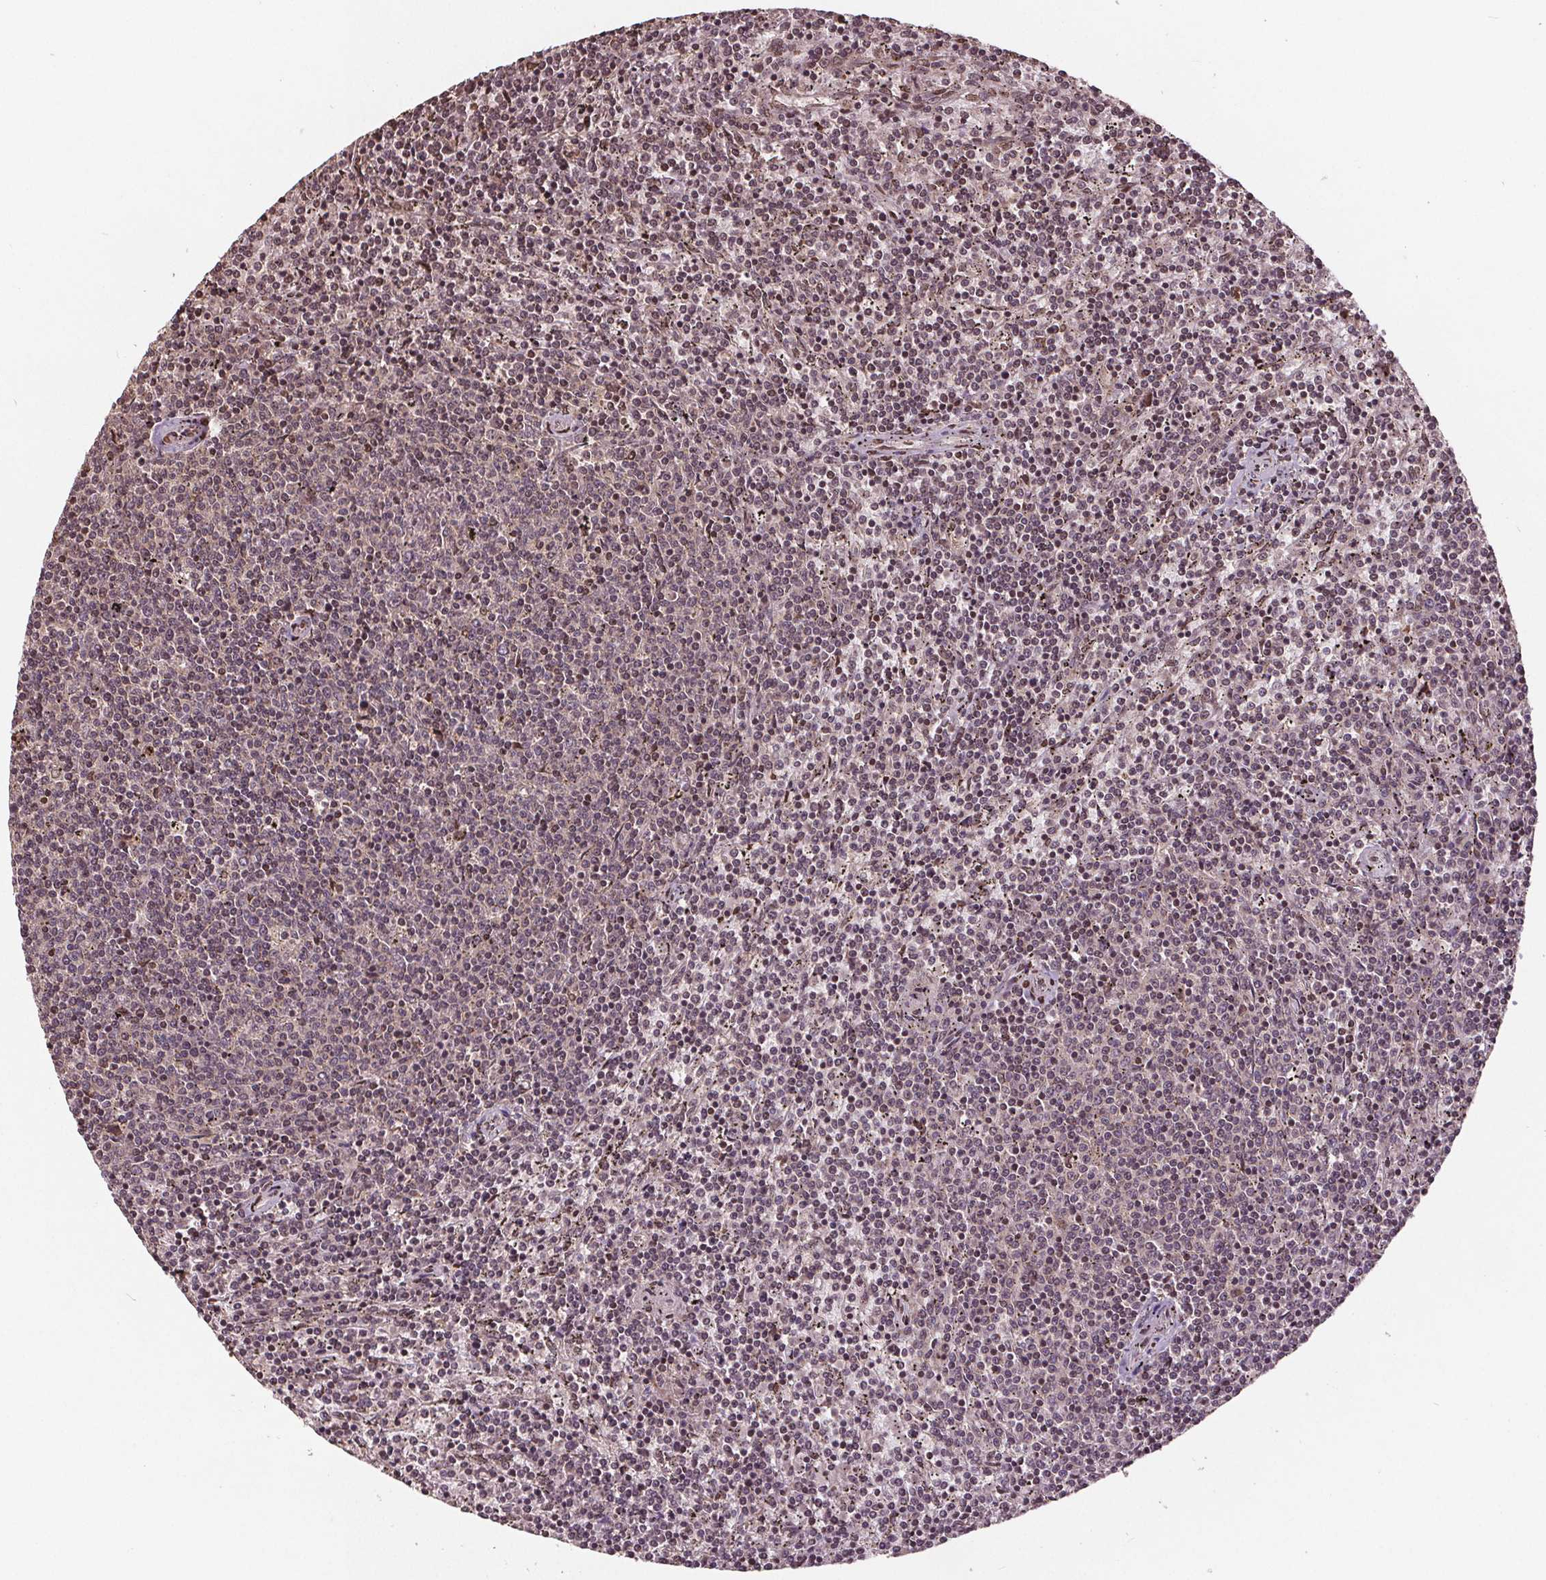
{"staining": {"intensity": "weak", "quantity": "<25%", "location": "nuclear"}, "tissue": "lymphoma", "cell_type": "Tumor cells", "image_type": "cancer", "snomed": [{"axis": "morphology", "description": "Malignant lymphoma, non-Hodgkin's type, Low grade"}, {"axis": "topography", "description": "Spleen"}], "caption": "Histopathology image shows no significant protein expression in tumor cells of lymphoma.", "gene": "HIF1AN", "patient": {"sex": "female", "age": 50}}